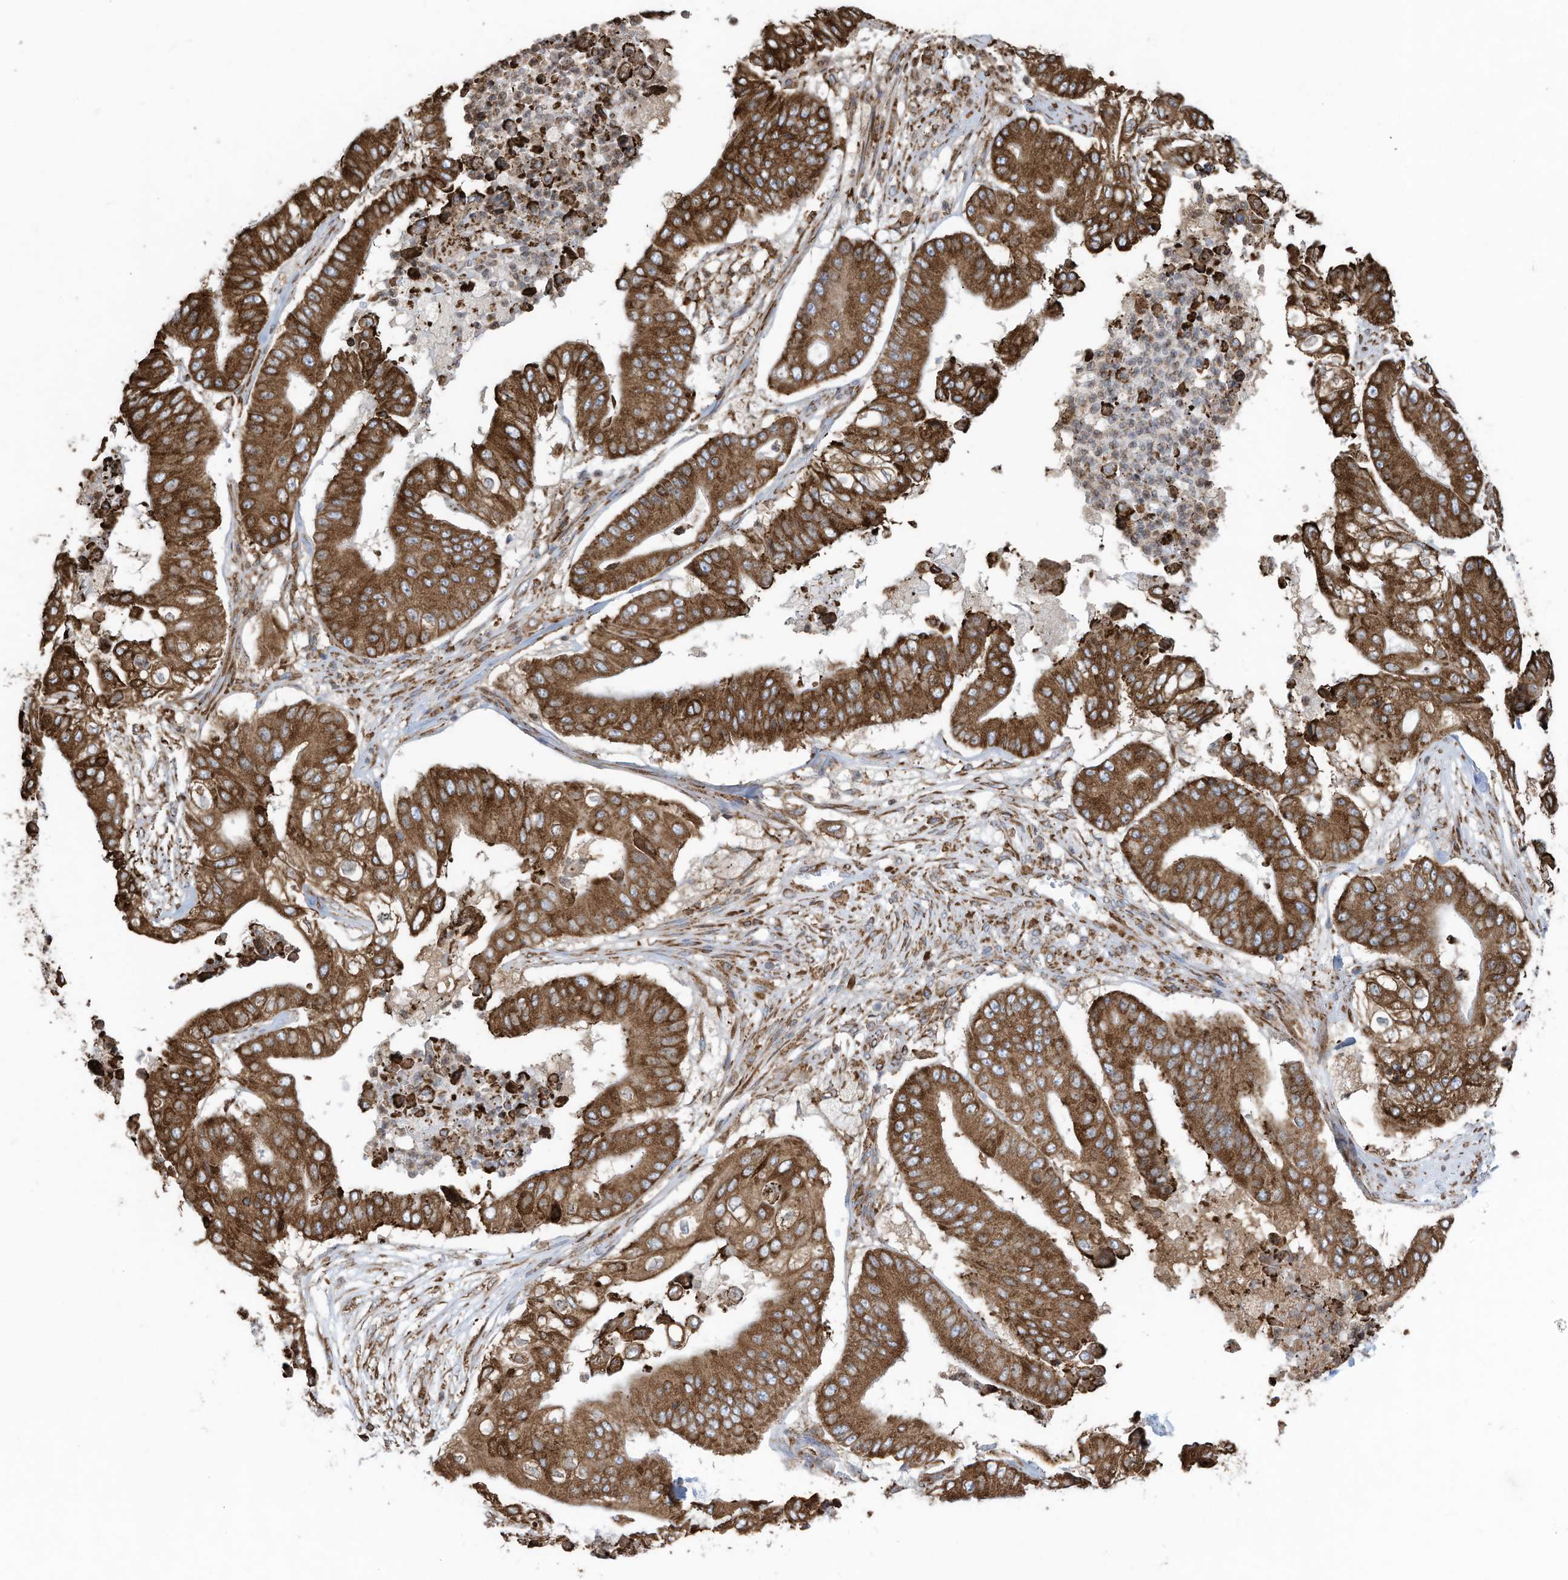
{"staining": {"intensity": "strong", "quantity": ">75%", "location": "cytoplasmic/membranous"}, "tissue": "pancreatic cancer", "cell_type": "Tumor cells", "image_type": "cancer", "snomed": [{"axis": "morphology", "description": "Adenocarcinoma, NOS"}, {"axis": "topography", "description": "Pancreas"}], "caption": "Protein expression analysis of human pancreatic cancer (adenocarcinoma) reveals strong cytoplasmic/membranous staining in about >75% of tumor cells.", "gene": "ZNF354C", "patient": {"sex": "female", "age": 77}}